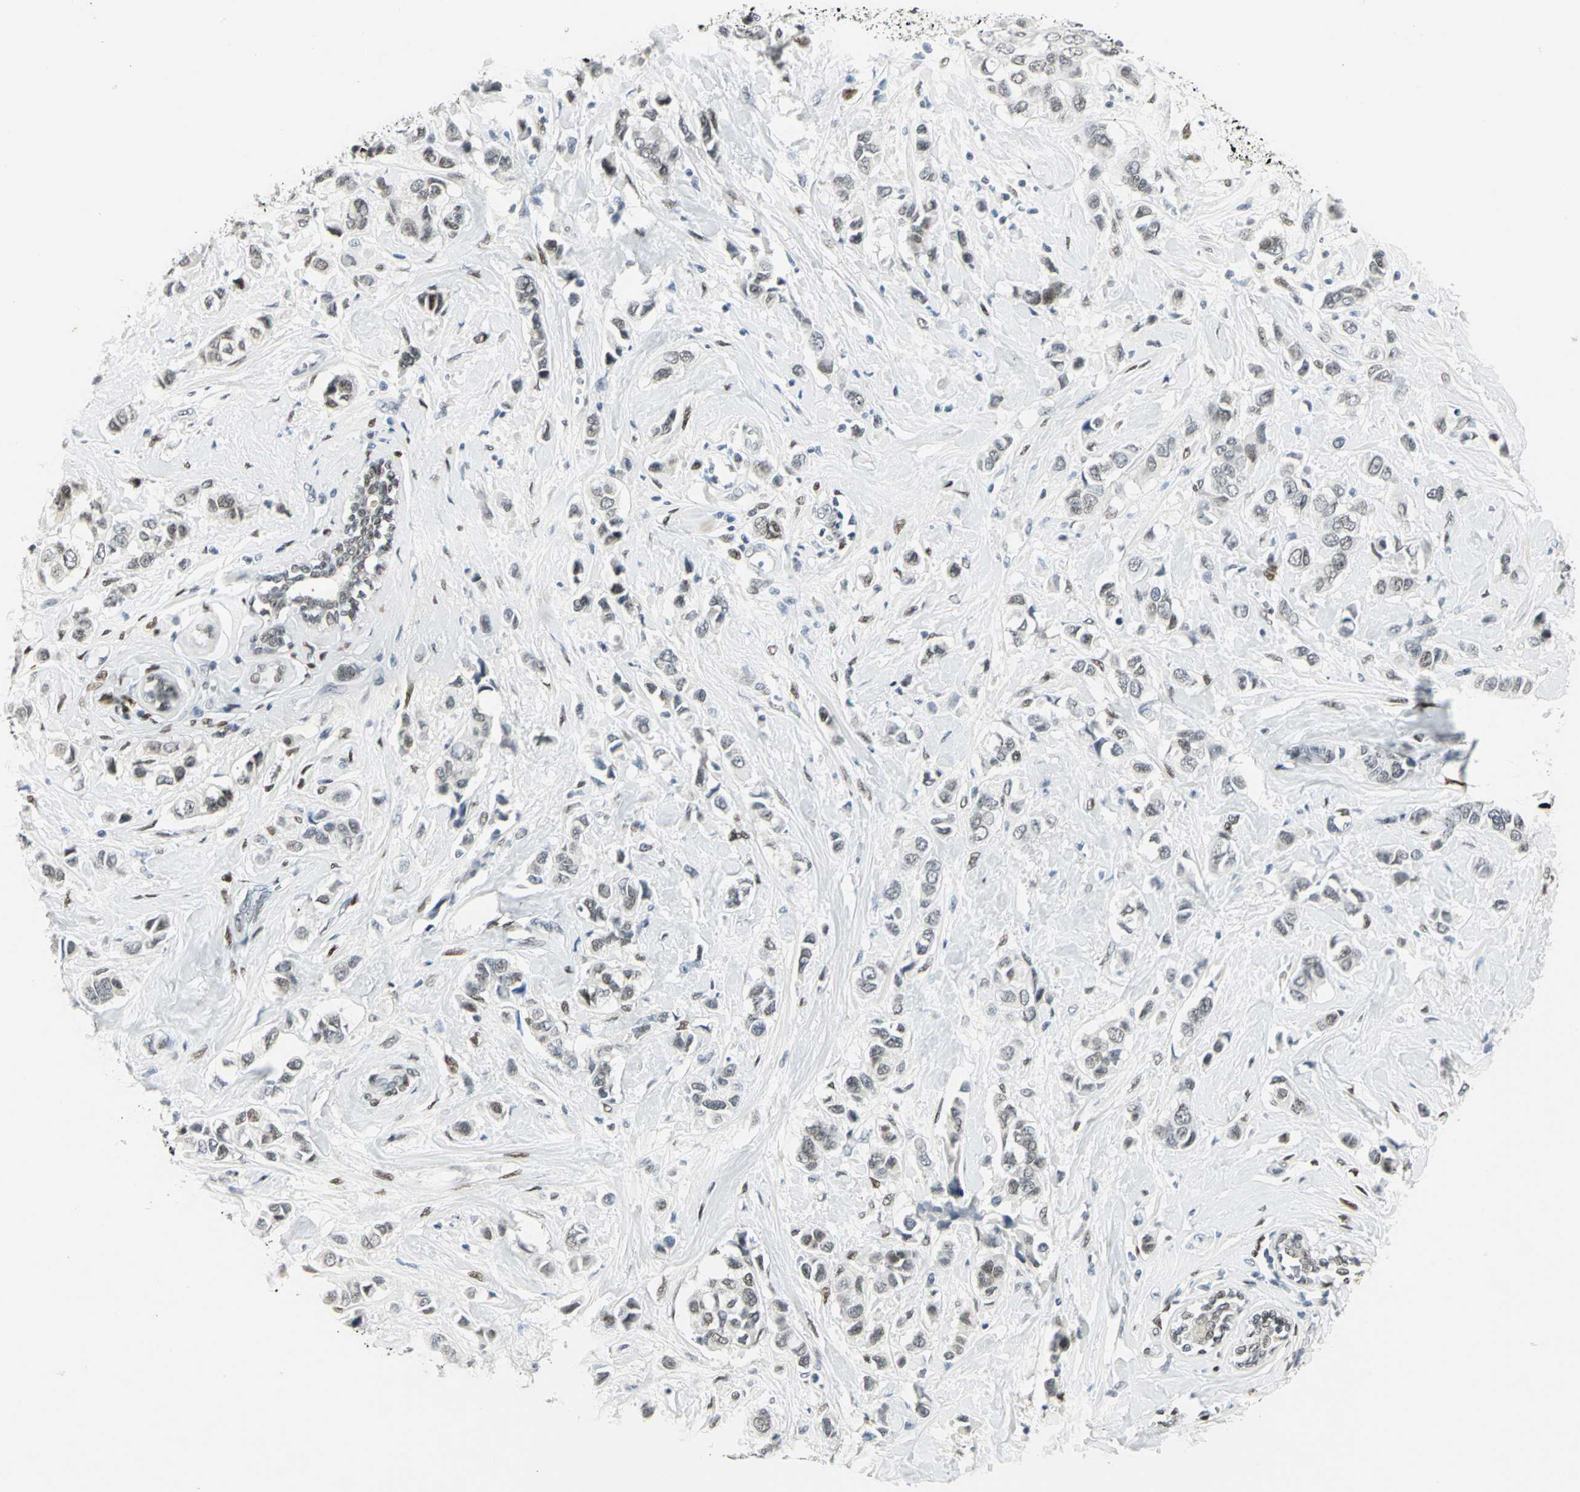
{"staining": {"intensity": "weak", "quantity": "25%-75%", "location": "nuclear"}, "tissue": "breast cancer", "cell_type": "Tumor cells", "image_type": "cancer", "snomed": [{"axis": "morphology", "description": "Duct carcinoma"}, {"axis": "topography", "description": "Breast"}], "caption": "Breast cancer tissue reveals weak nuclear staining in about 25%-75% of tumor cells, visualized by immunohistochemistry. (DAB IHC, brown staining for protein, blue staining for nuclei).", "gene": "MEIS2", "patient": {"sex": "female", "age": 50}}